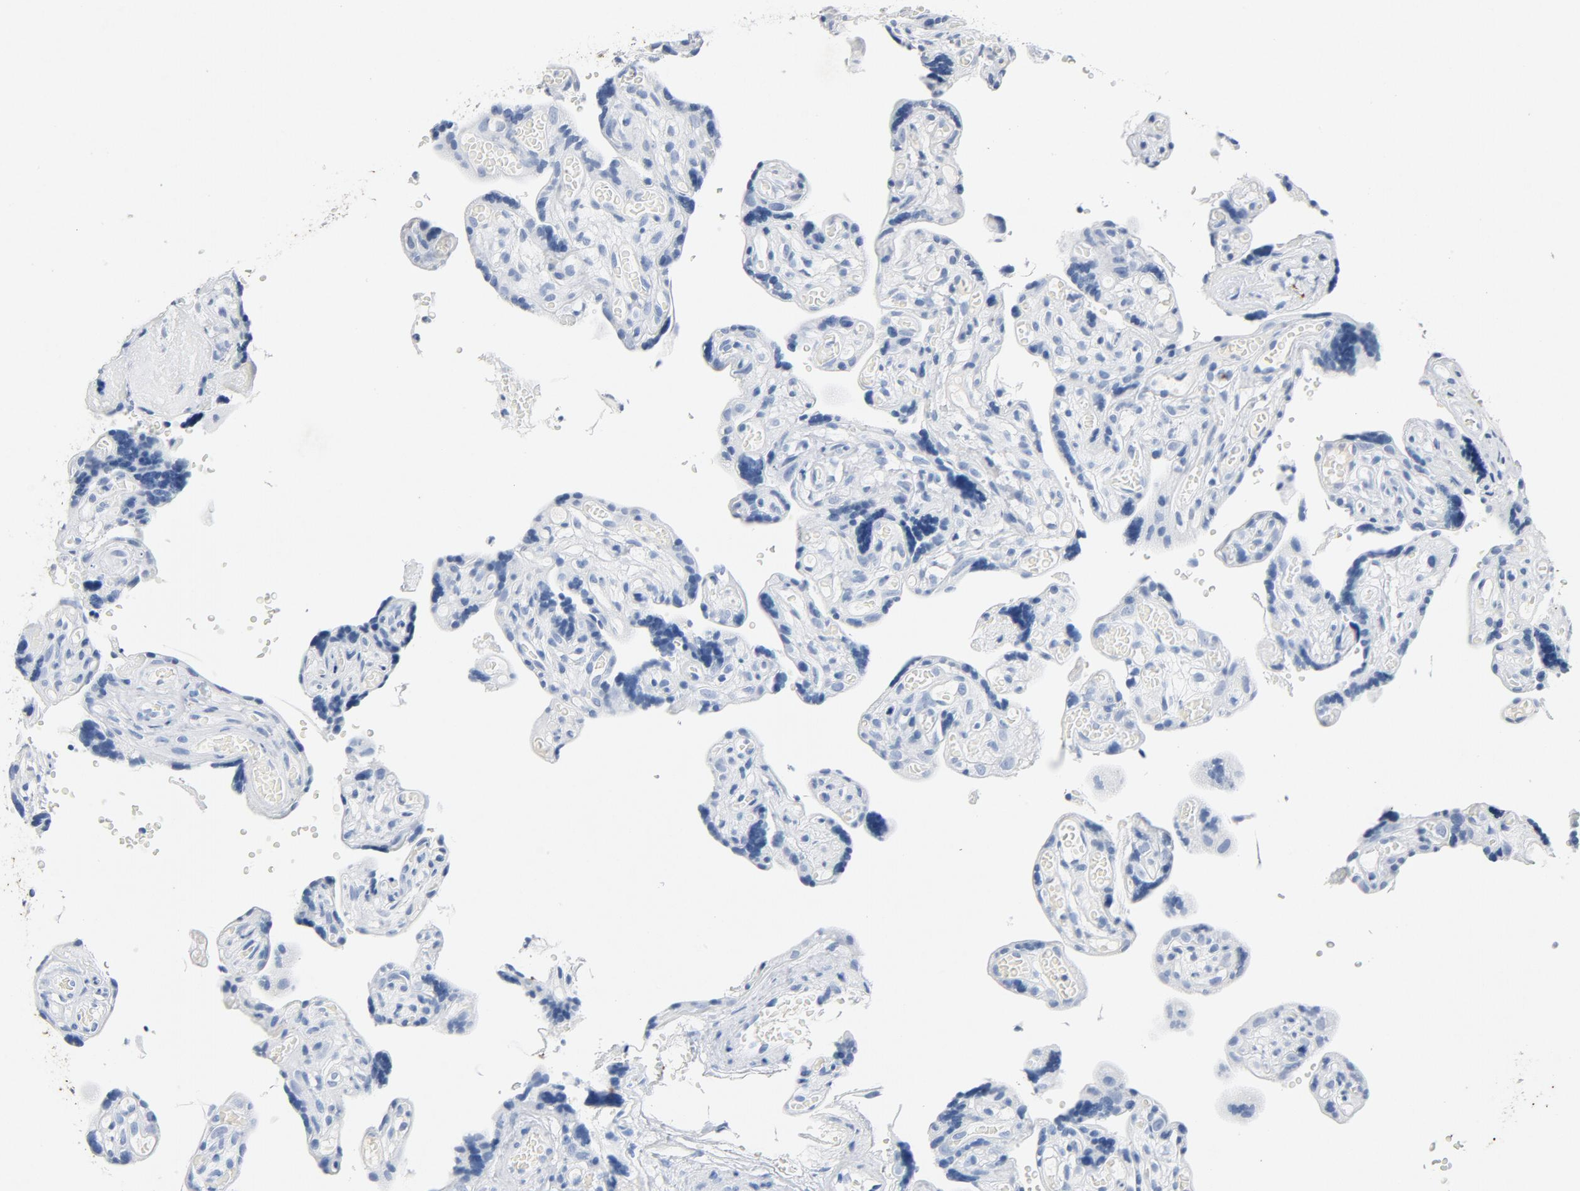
{"staining": {"intensity": "negative", "quantity": "none", "location": "none"}, "tissue": "placenta", "cell_type": "Decidual cells", "image_type": "normal", "snomed": [{"axis": "morphology", "description": "Normal tissue, NOS"}, {"axis": "topography", "description": "Placenta"}], "caption": "Histopathology image shows no protein positivity in decidual cells of unremarkable placenta.", "gene": "PTPRB", "patient": {"sex": "female", "age": 30}}